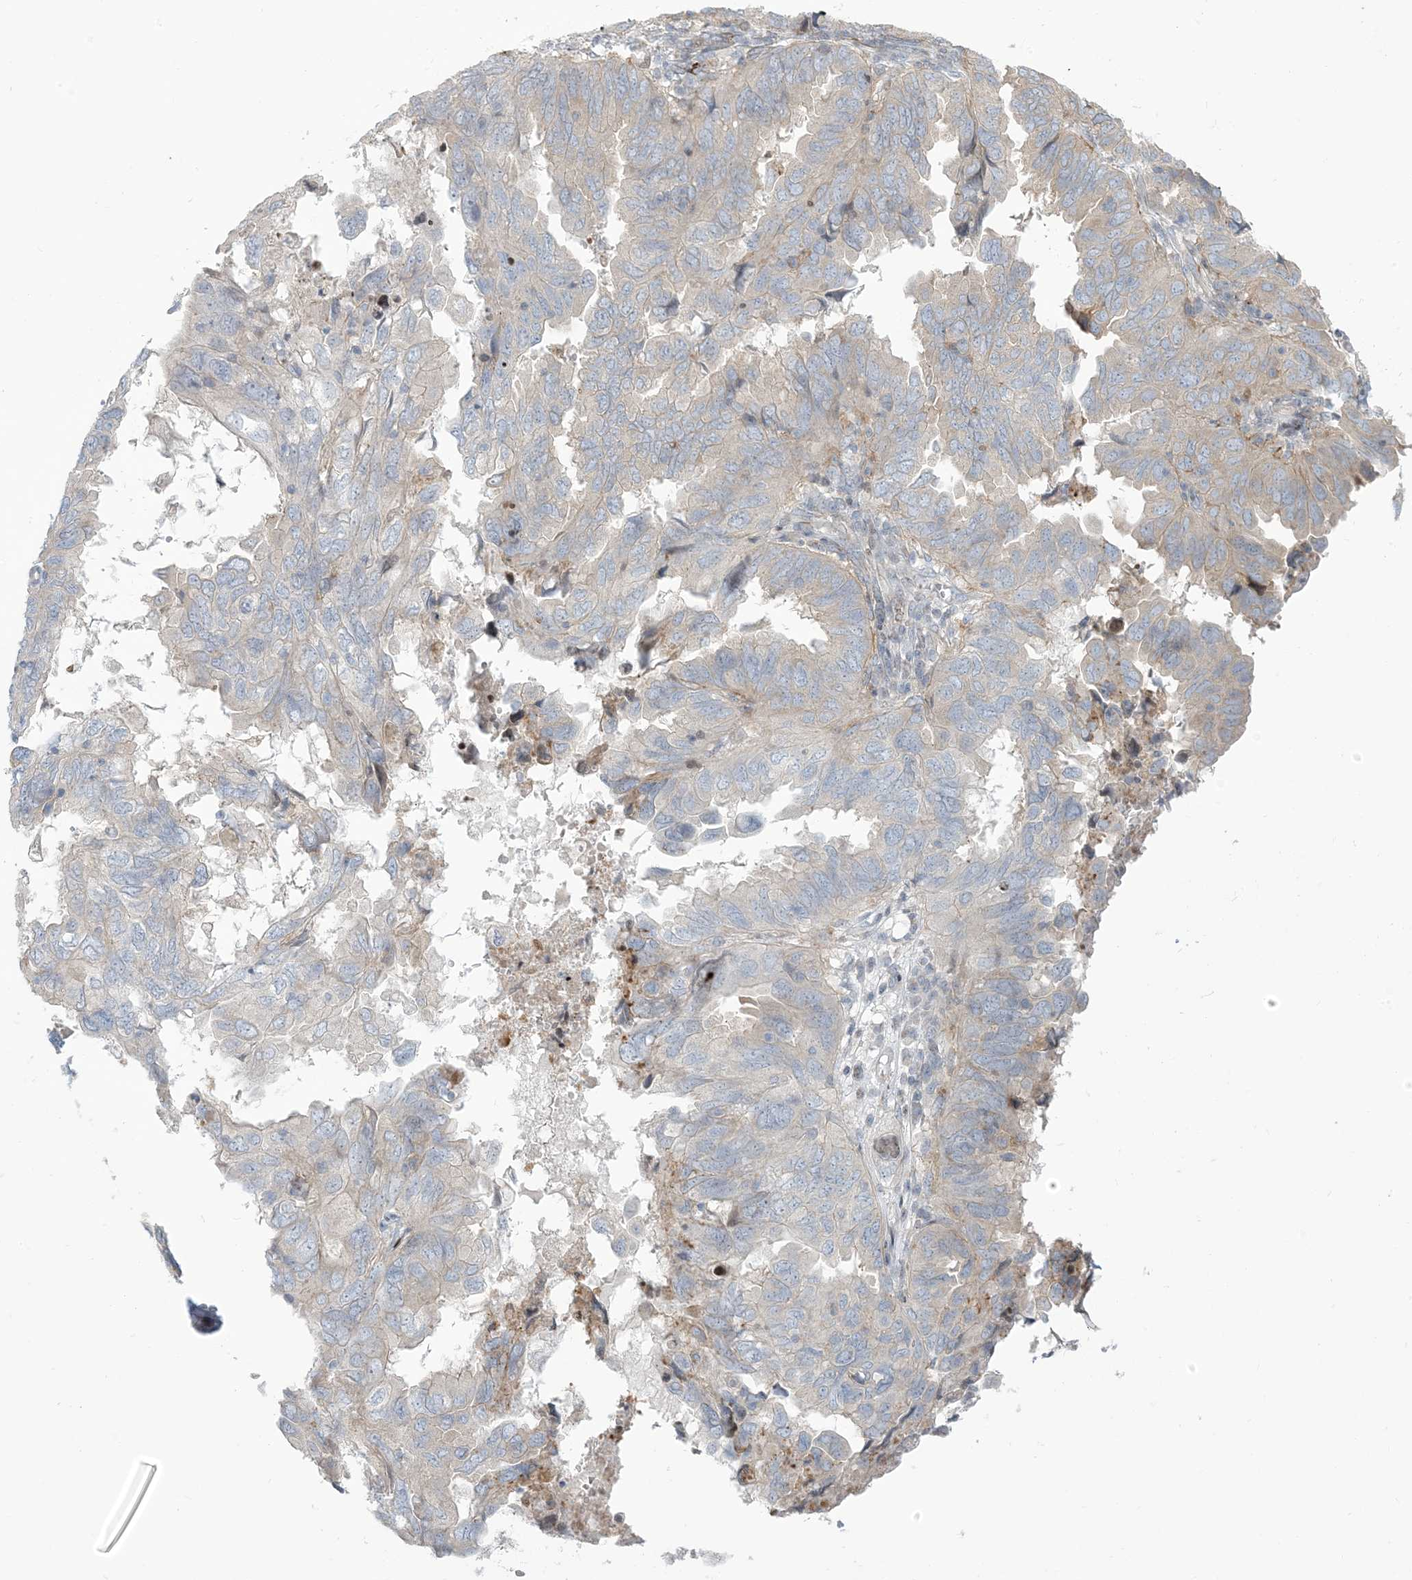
{"staining": {"intensity": "negative", "quantity": "none", "location": "none"}, "tissue": "endometrial cancer", "cell_type": "Tumor cells", "image_type": "cancer", "snomed": [{"axis": "morphology", "description": "Adenocarcinoma, NOS"}, {"axis": "topography", "description": "Uterus"}], "caption": "A photomicrograph of human endometrial cancer (adenocarcinoma) is negative for staining in tumor cells.", "gene": "AFTPH", "patient": {"sex": "female", "age": 77}}